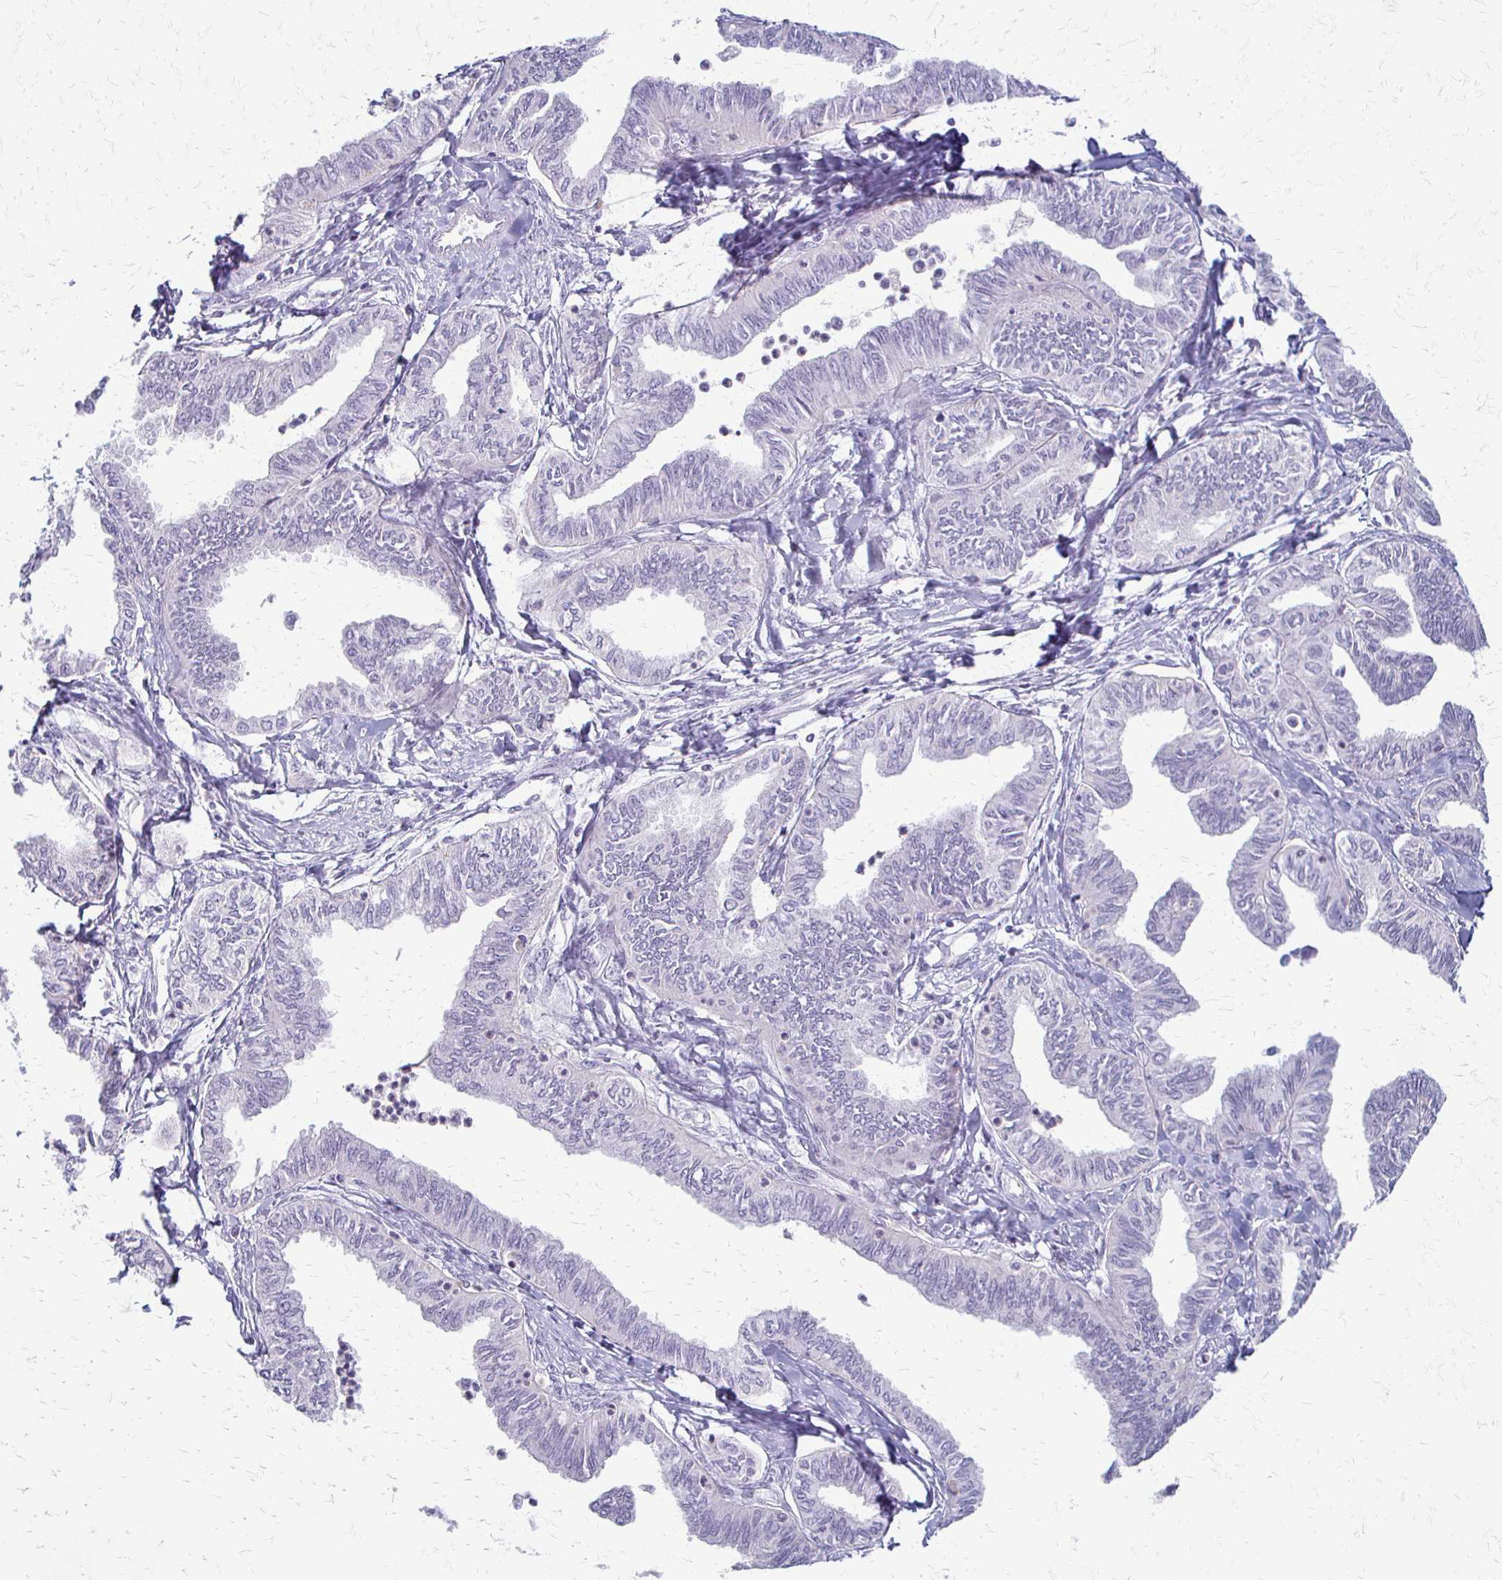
{"staining": {"intensity": "negative", "quantity": "none", "location": "none"}, "tissue": "ovarian cancer", "cell_type": "Tumor cells", "image_type": "cancer", "snomed": [{"axis": "morphology", "description": "Carcinoma, endometroid"}, {"axis": "topography", "description": "Ovary"}], "caption": "There is no significant staining in tumor cells of ovarian cancer. Brightfield microscopy of IHC stained with DAB (3,3'-diaminobenzidine) (brown) and hematoxylin (blue), captured at high magnification.", "gene": "ACP5", "patient": {"sex": "female", "age": 70}}